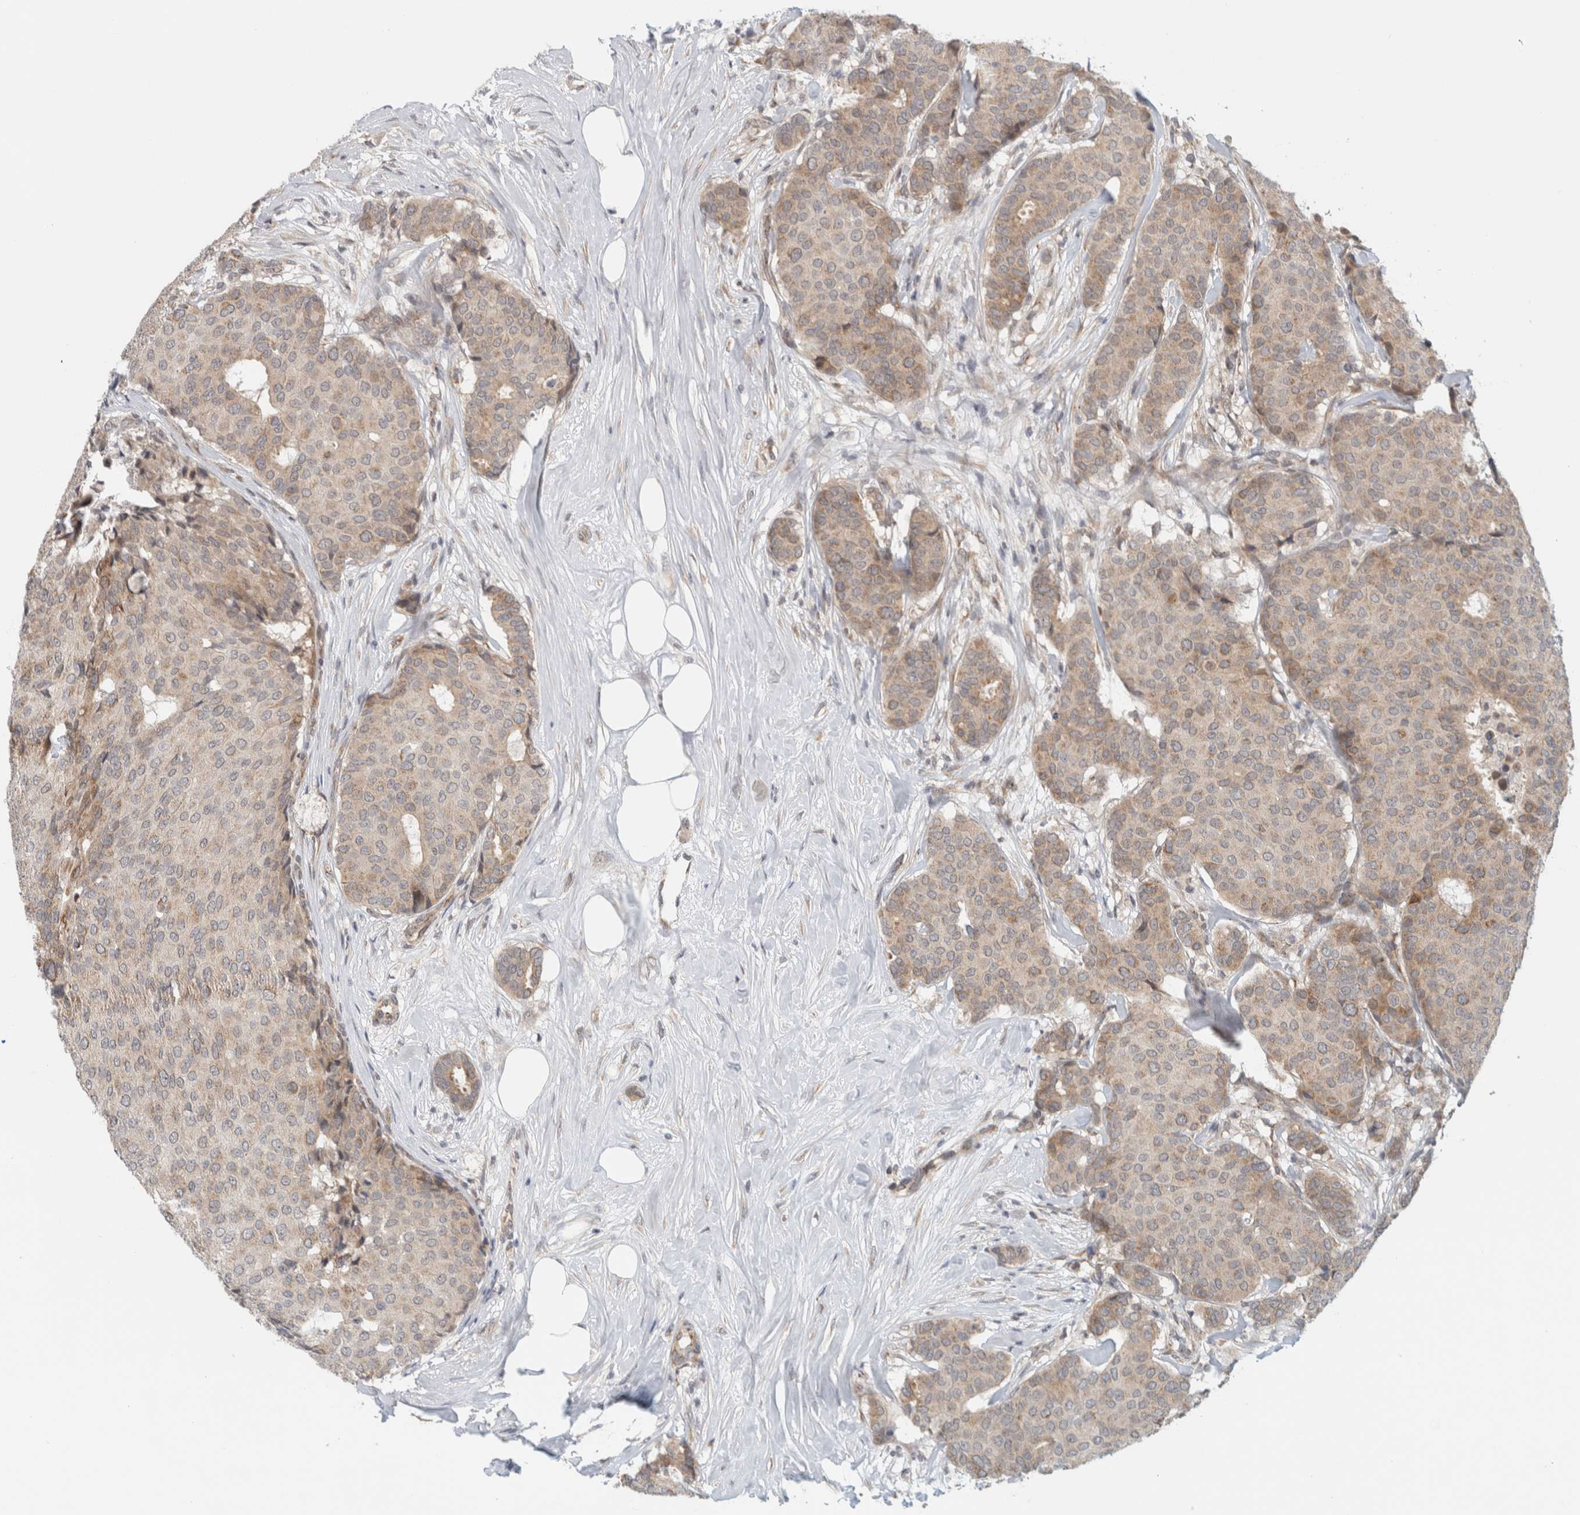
{"staining": {"intensity": "moderate", "quantity": "<25%", "location": "cytoplasmic/membranous"}, "tissue": "breast cancer", "cell_type": "Tumor cells", "image_type": "cancer", "snomed": [{"axis": "morphology", "description": "Duct carcinoma"}, {"axis": "topography", "description": "Breast"}], "caption": "The photomicrograph shows staining of breast cancer, revealing moderate cytoplasmic/membranous protein expression (brown color) within tumor cells.", "gene": "CMC2", "patient": {"sex": "female", "age": 75}}